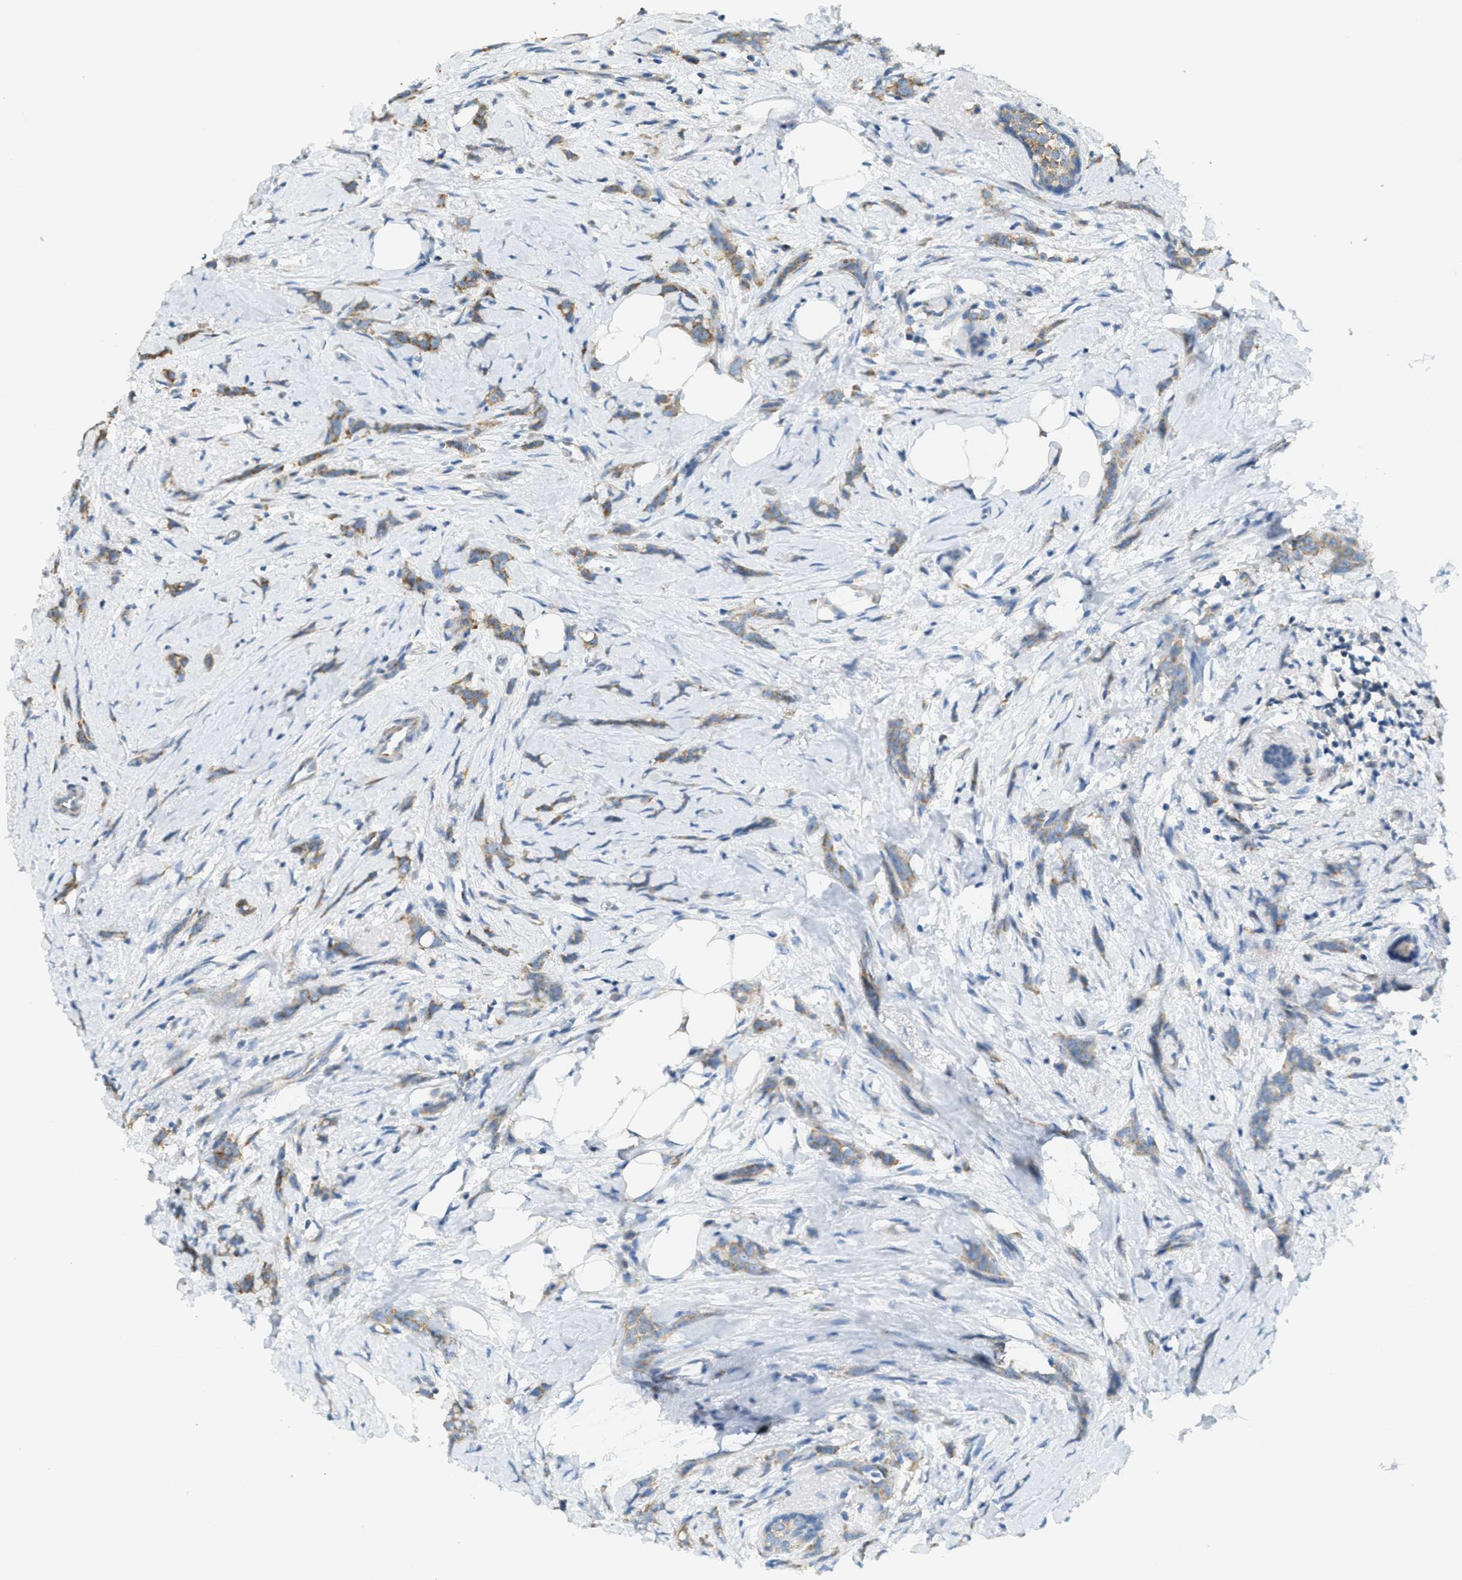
{"staining": {"intensity": "moderate", "quantity": "<25%", "location": "cytoplasmic/membranous"}, "tissue": "breast cancer", "cell_type": "Tumor cells", "image_type": "cancer", "snomed": [{"axis": "morphology", "description": "Lobular carcinoma, in situ"}, {"axis": "morphology", "description": "Lobular carcinoma"}, {"axis": "topography", "description": "Breast"}], "caption": "Protein staining by immunohistochemistry (IHC) reveals moderate cytoplasmic/membranous expression in about <25% of tumor cells in breast cancer (lobular carcinoma in situ).", "gene": "ABCF1", "patient": {"sex": "female", "age": 41}}